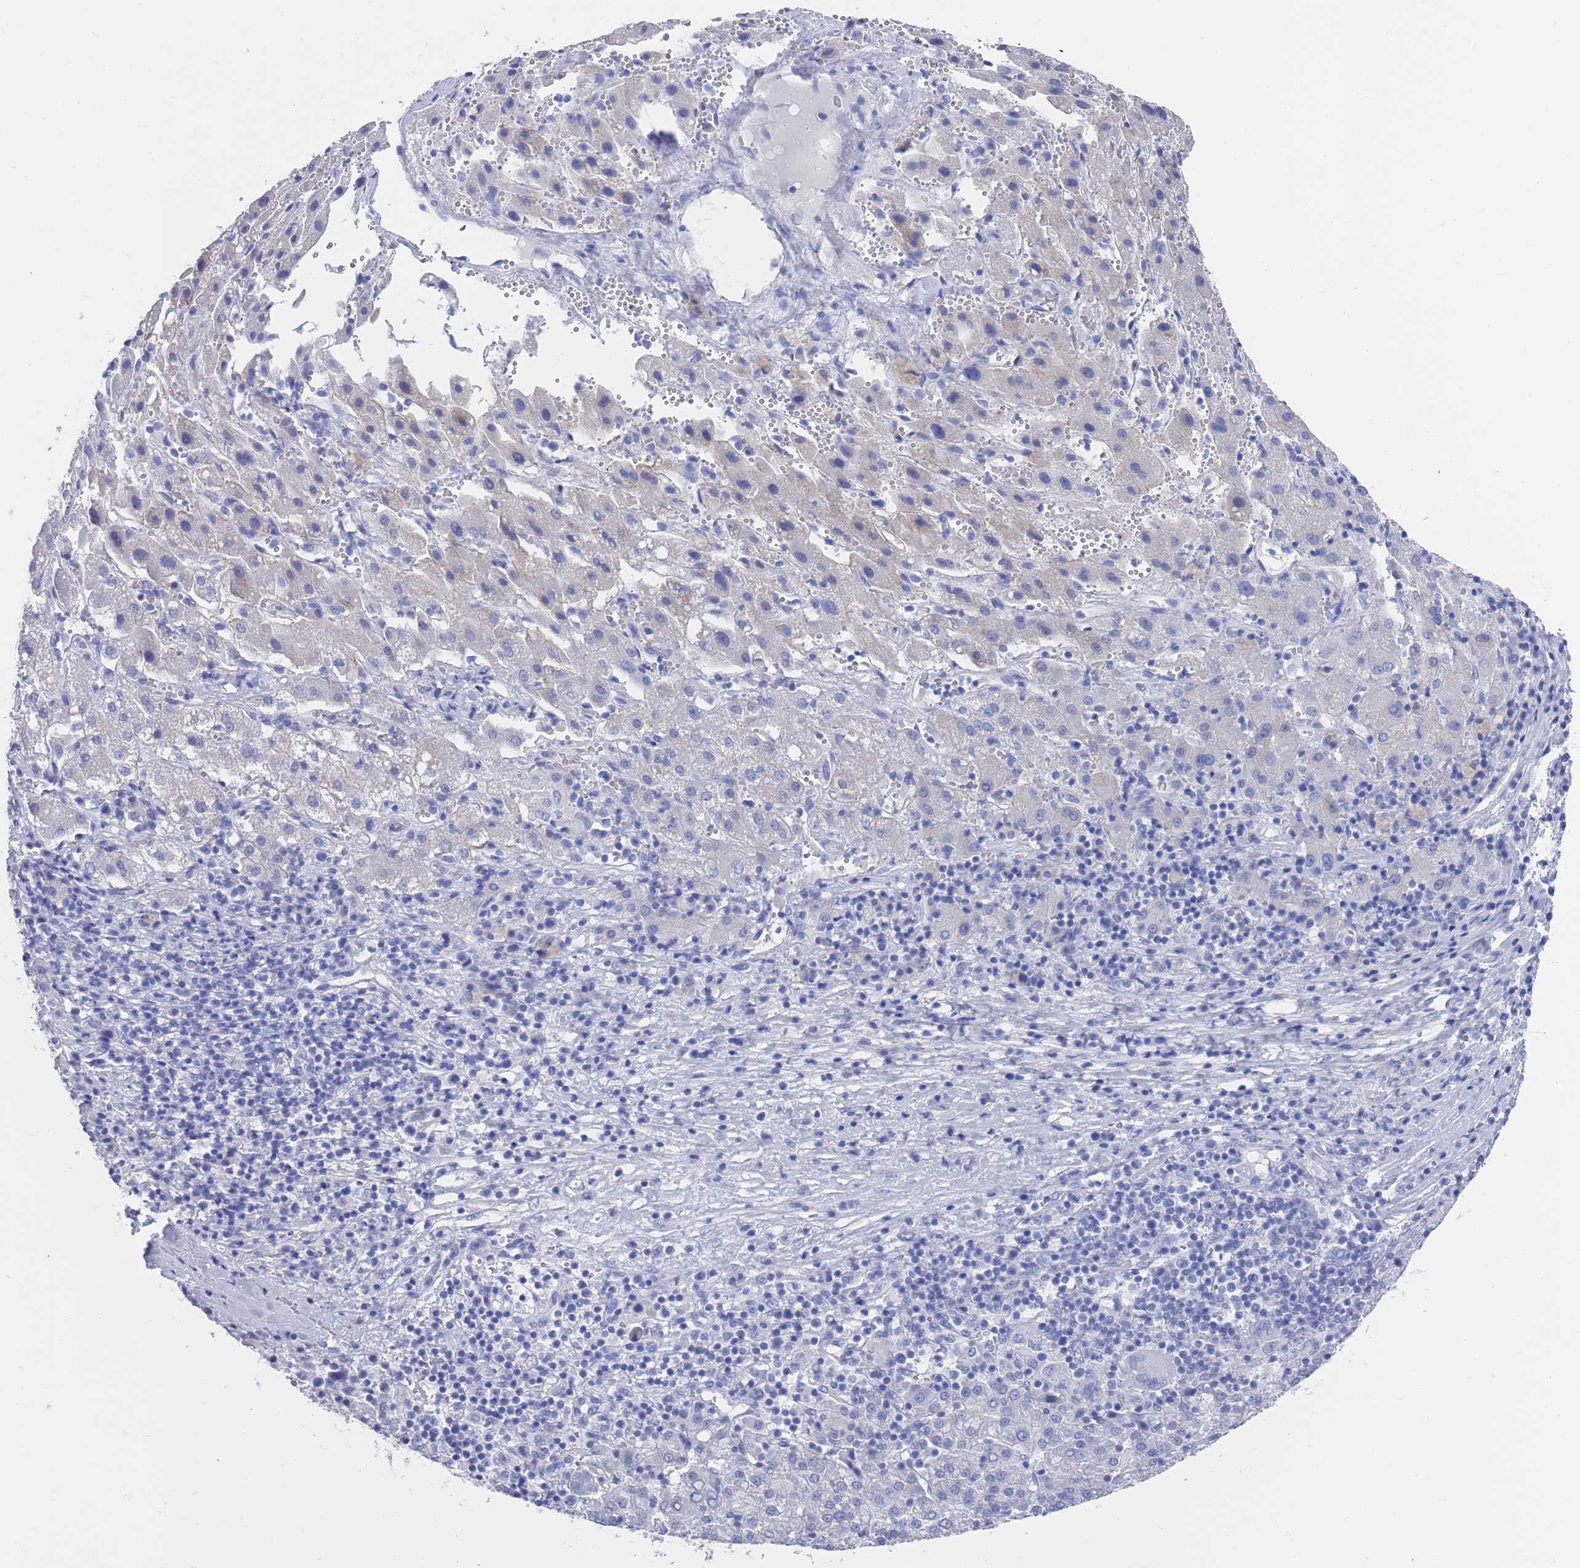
{"staining": {"intensity": "negative", "quantity": "none", "location": "none"}, "tissue": "liver cancer", "cell_type": "Tumor cells", "image_type": "cancer", "snomed": [{"axis": "morphology", "description": "Carcinoma, Hepatocellular, NOS"}, {"axis": "topography", "description": "Liver"}], "caption": "There is no significant staining in tumor cells of liver hepatocellular carcinoma. Brightfield microscopy of IHC stained with DAB (brown) and hematoxylin (blue), captured at high magnification.", "gene": "MTMR2", "patient": {"sex": "female", "age": 58}}